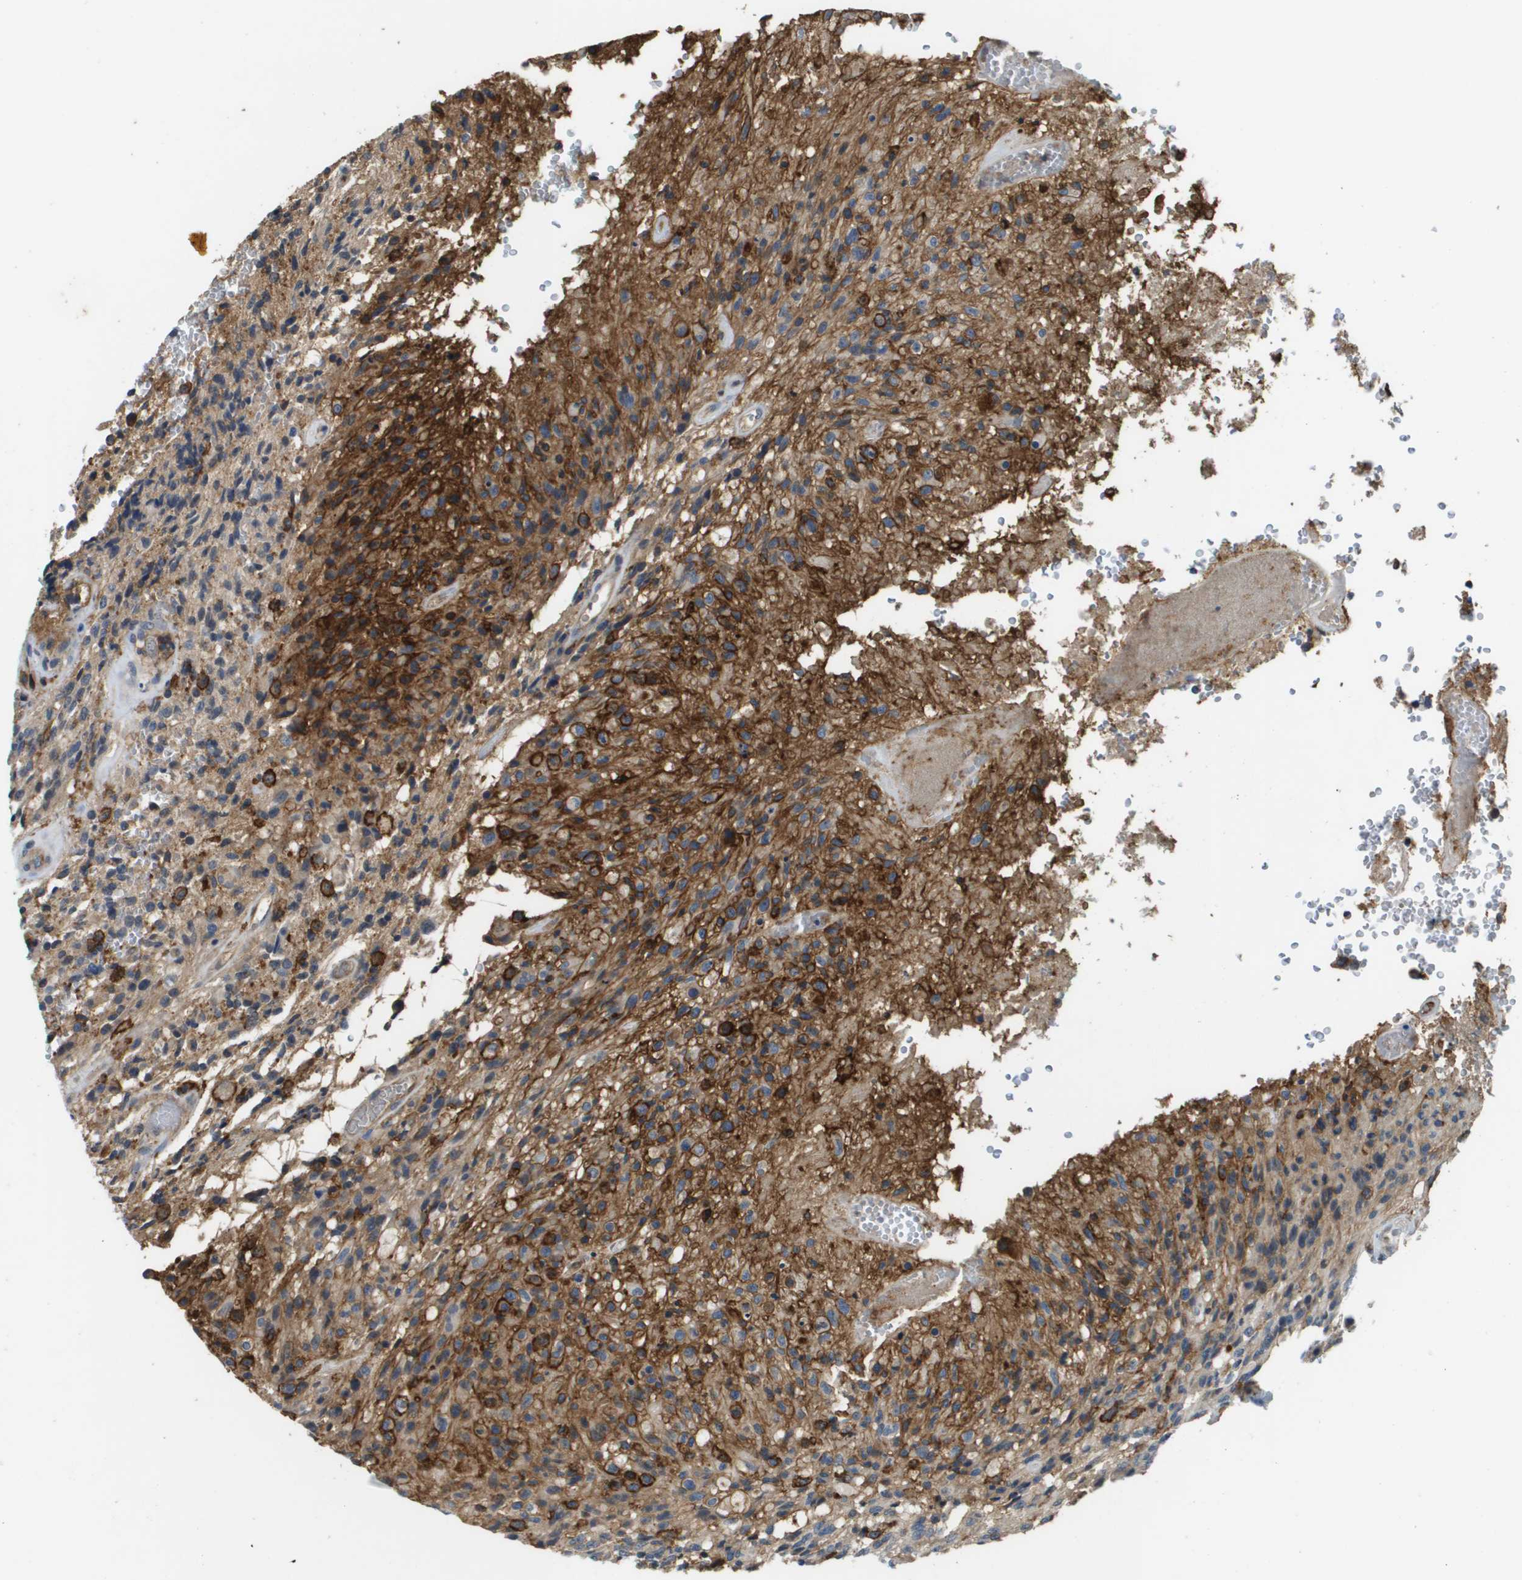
{"staining": {"intensity": "strong", "quantity": ">75%", "location": "cytoplasmic/membranous"}, "tissue": "glioma", "cell_type": "Tumor cells", "image_type": "cancer", "snomed": [{"axis": "morphology", "description": "Normal tissue, NOS"}, {"axis": "morphology", "description": "Glioma, malignant, High grade"}, {"axis": "topography", "description": "Cerebral cortex"}], "caption": "Protein expression analysis of glioma demonstrates strong cytoplasmic/membranous positivity in approximately >75% of tumor cells. The protein of interest is stained brown, and the nuclei are stained in blue (DAB (3,3'-diaminobenzidine) IHC with brightfield microscopy, high magnification).", "gene": "SLC16A3", "patient": {"sex": "male", "age": 56}}